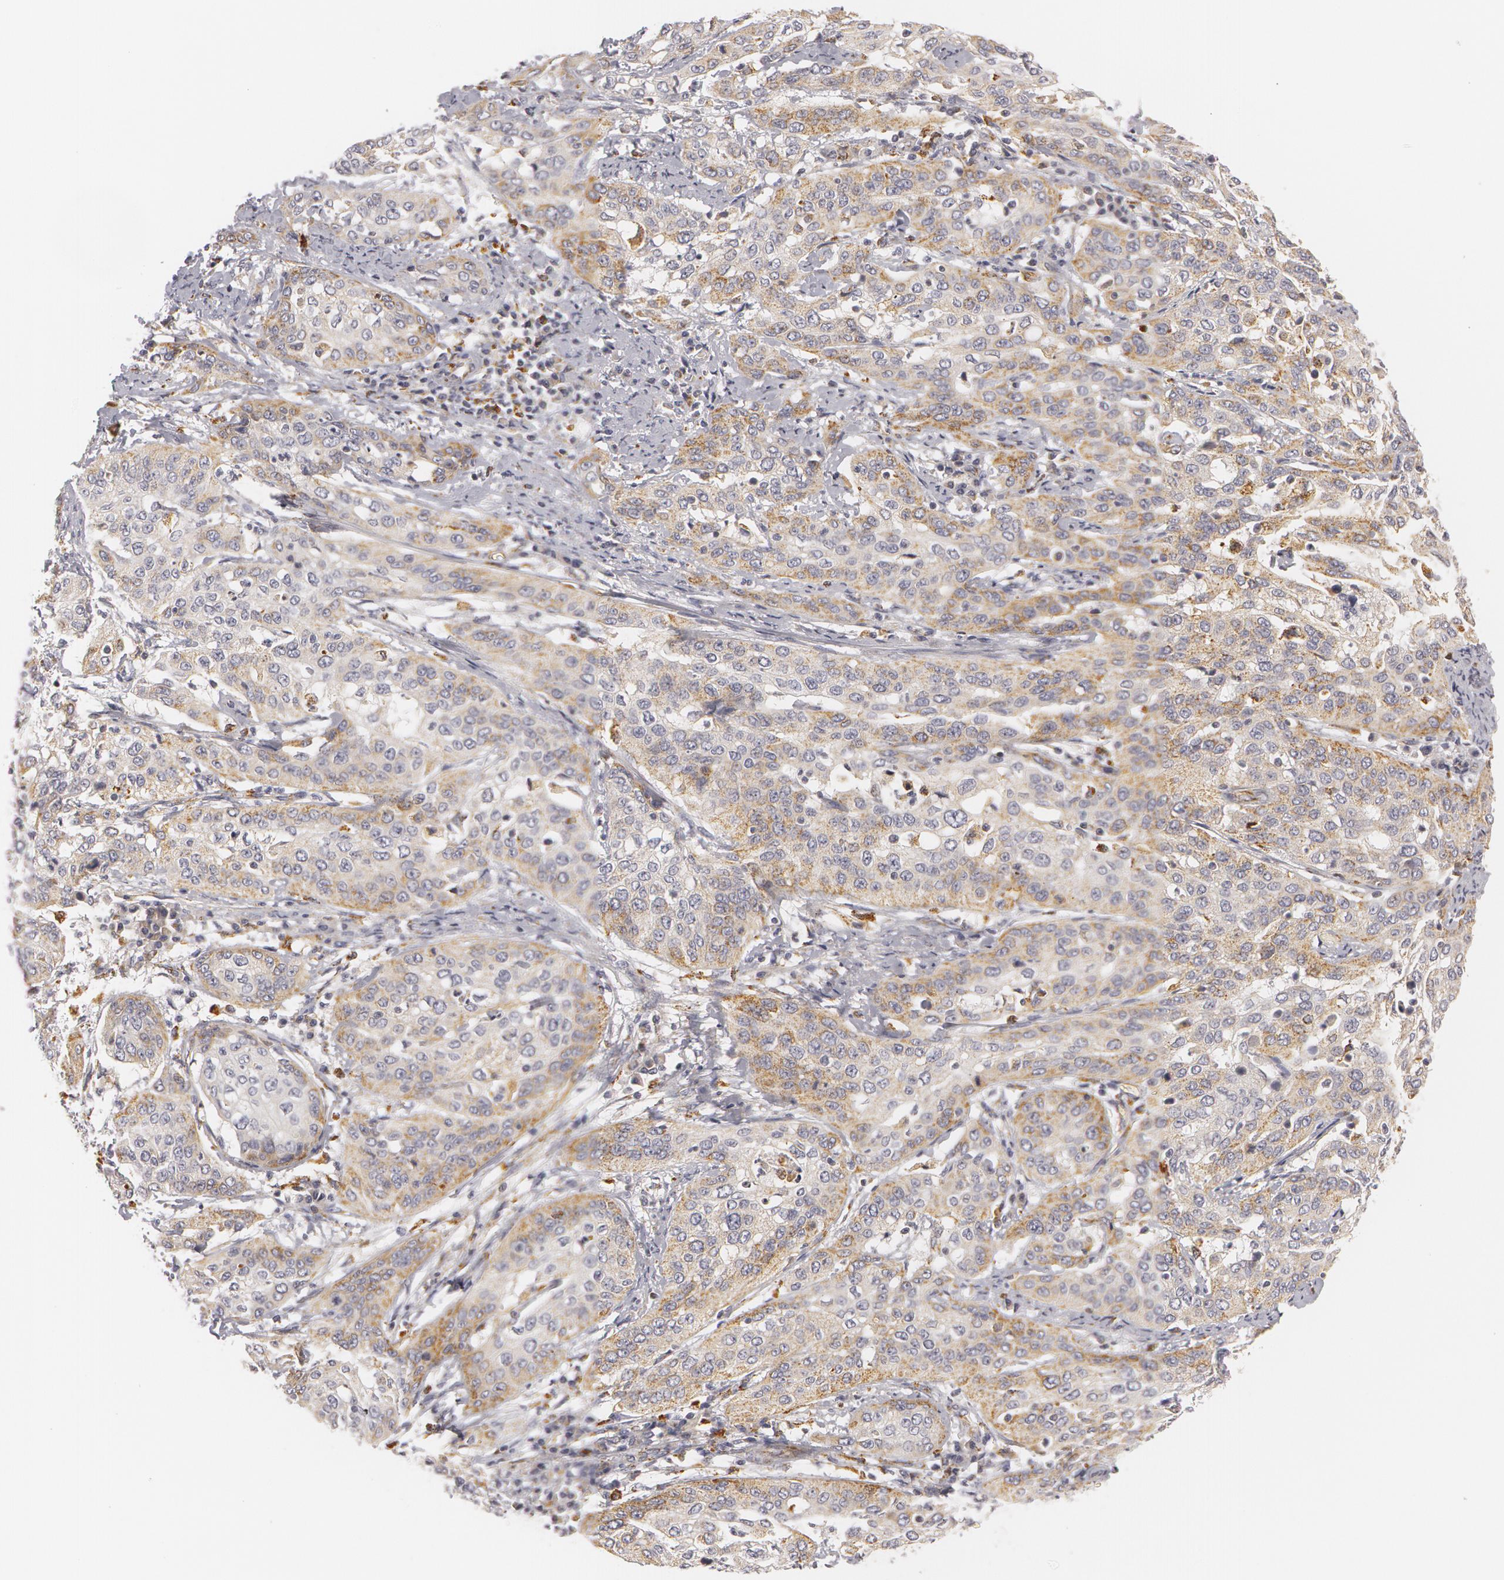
{"staining": {"intensity": "weak", "quantity": ">75%", "location": "cytoplasmic/membranous"}, "tissue": "cervical cancer", "cell_type": "Tumor cells", "image_type": "cancer", "snomed": [{"axis": "morphology", "description": "Squamous cell carcinoma, NOS"}, {"axis": "topography", "description": "Cervix"}], "caption": "Squamous cell carcinoma (cervical) stained with DAB (3,3'-diaminobenzidine) immunohistochemistry shows low levels of weak cytoplasmic/membranous positivity in approximately >75% of tumor cells. (IHC, brightfield microscopy, high magnification).", "gene": "C7", "patient": {"sex": "female", "age": 41}}